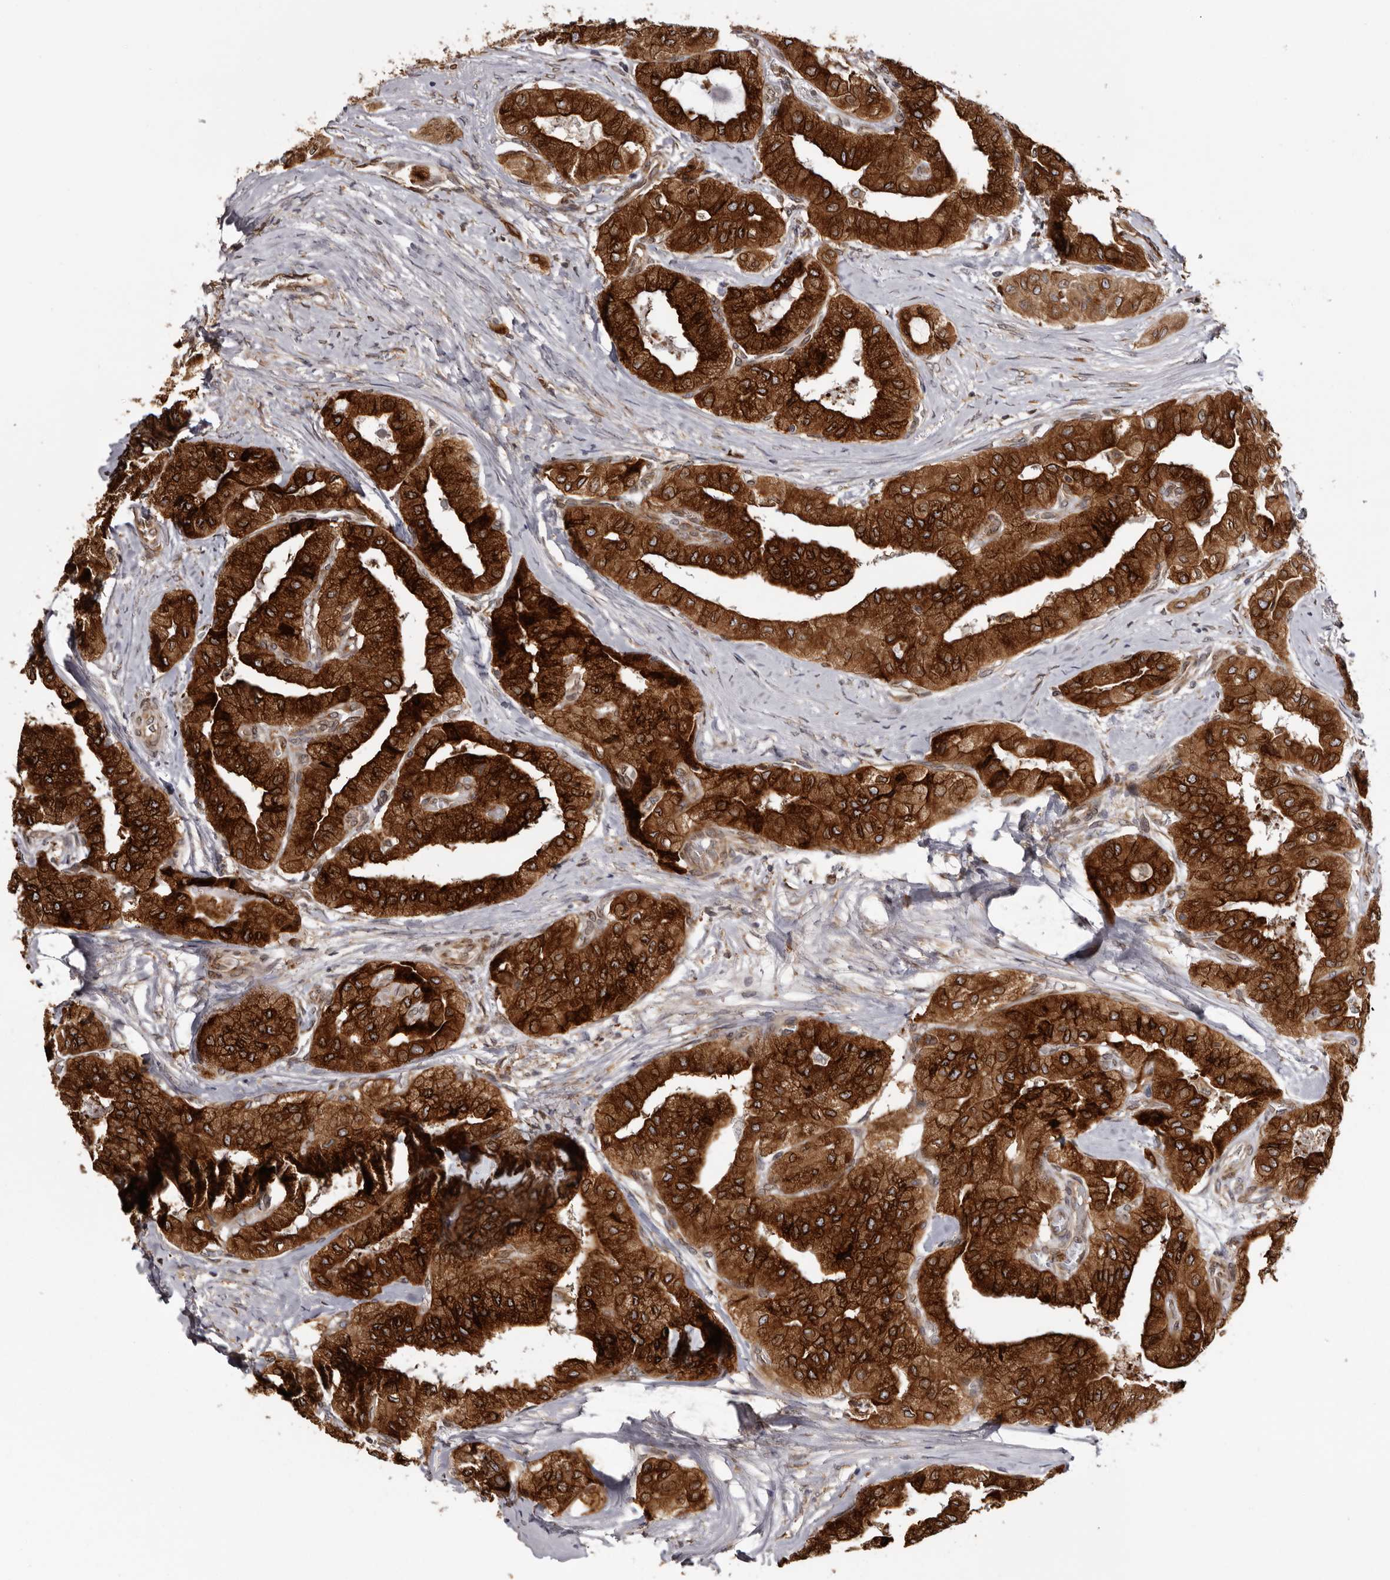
{"staining": {"intensity": "strong", "quantity": ">75%", "location": "cytoplasmic/membranous"}, "tissue": "thyroid cancer", "cell_type": "Tumor cells", "image_type": "cancer", "snomed": [{"axis": "morphology", "description": "Papillary adenocarcinoma, NOS"}, {"axis": "topography", "description": "Thyroid gland"}], "caption": "Immunohistochemistry (IHC) of human thyroid cancer reveals high levels of strong cytoplasmic/membranous expression in about >75% of tumor cells. The staining was performed using DAB (3,3'-diaminobenzidine), with brown indicating positive protein expression. Nuclei are stained blue with hematoxylin.", "gene": "C4orf3", "patient": {"sex": "female", "age": 59}}